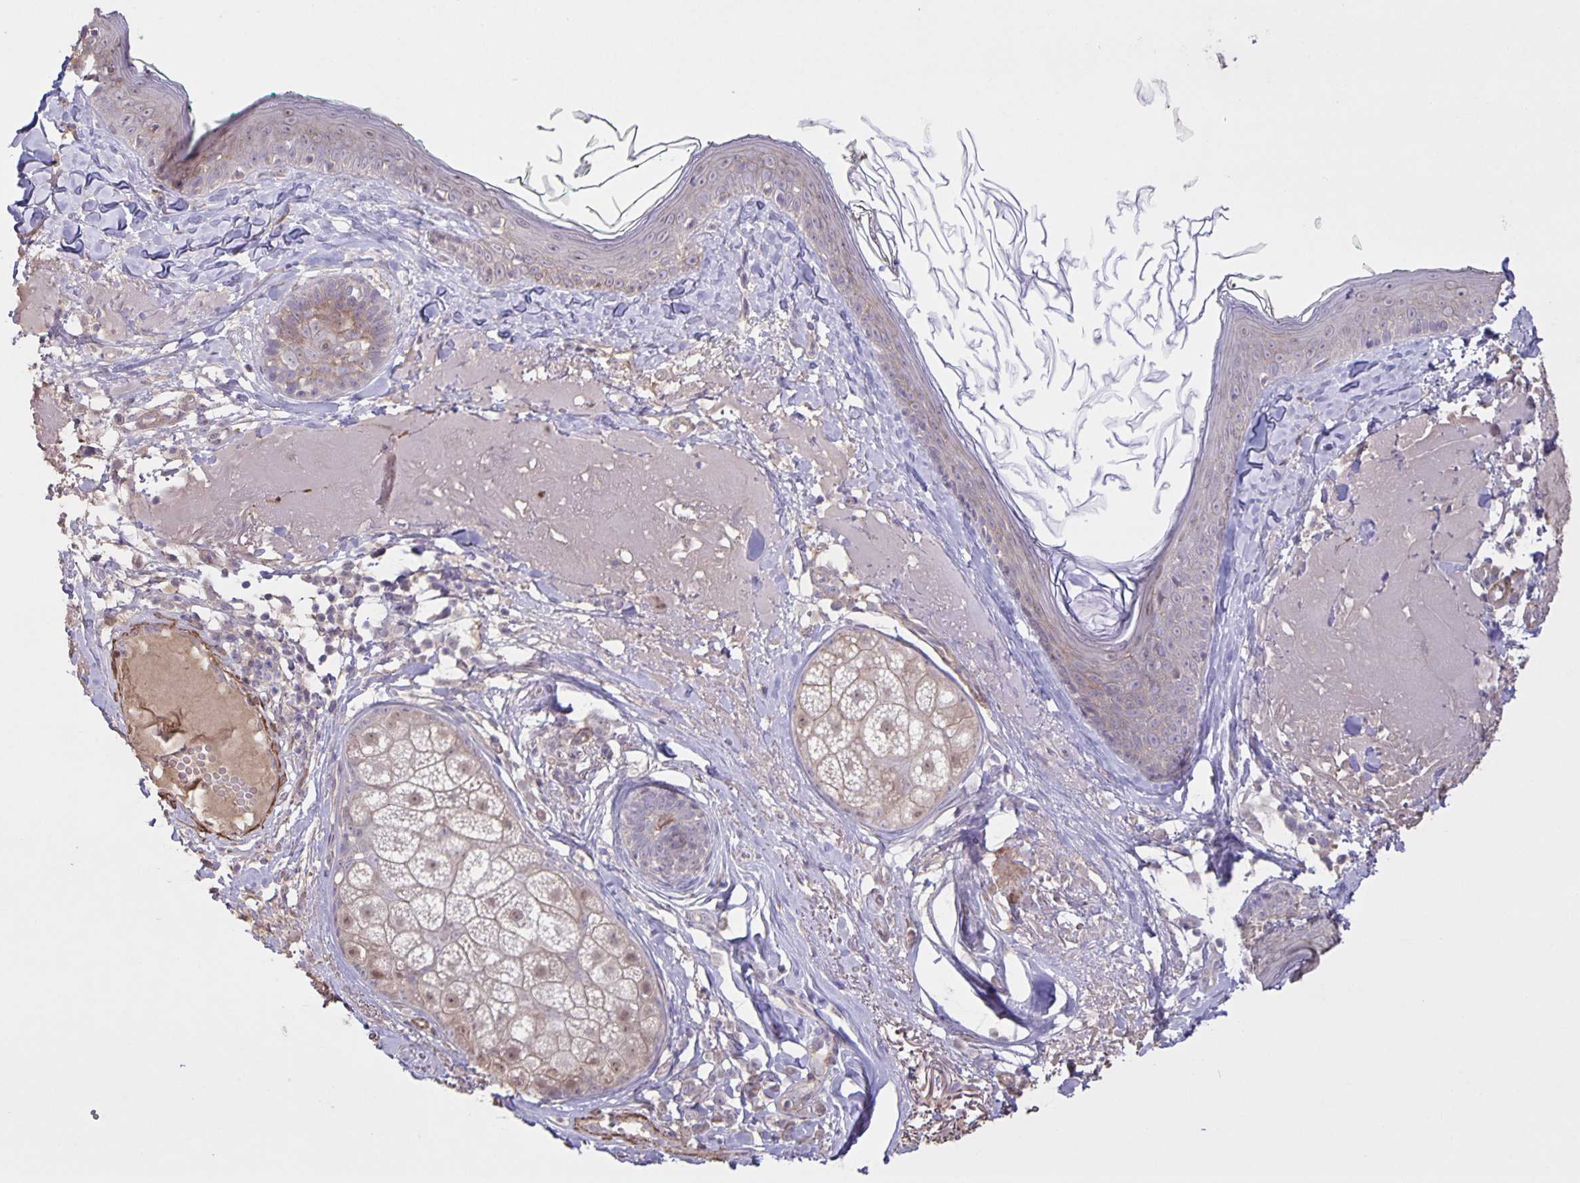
{"staining": {"intensity": "negative", "quantity": "none", "location": "none"}, "tissue": "skin", "cell_type": "Fibroblasts", "image_type": "normal", "snomed": [{"axis": "morphology", "description": "Normal tissue, NOS"}, {"axis": "topography", "description": "Skin"}], "caption": "Micrograph shows no significant protein staining in fibroblasts of normal skin.", "gene": "SRCIN1", "patient": {"sex": "male", "age": 73}}